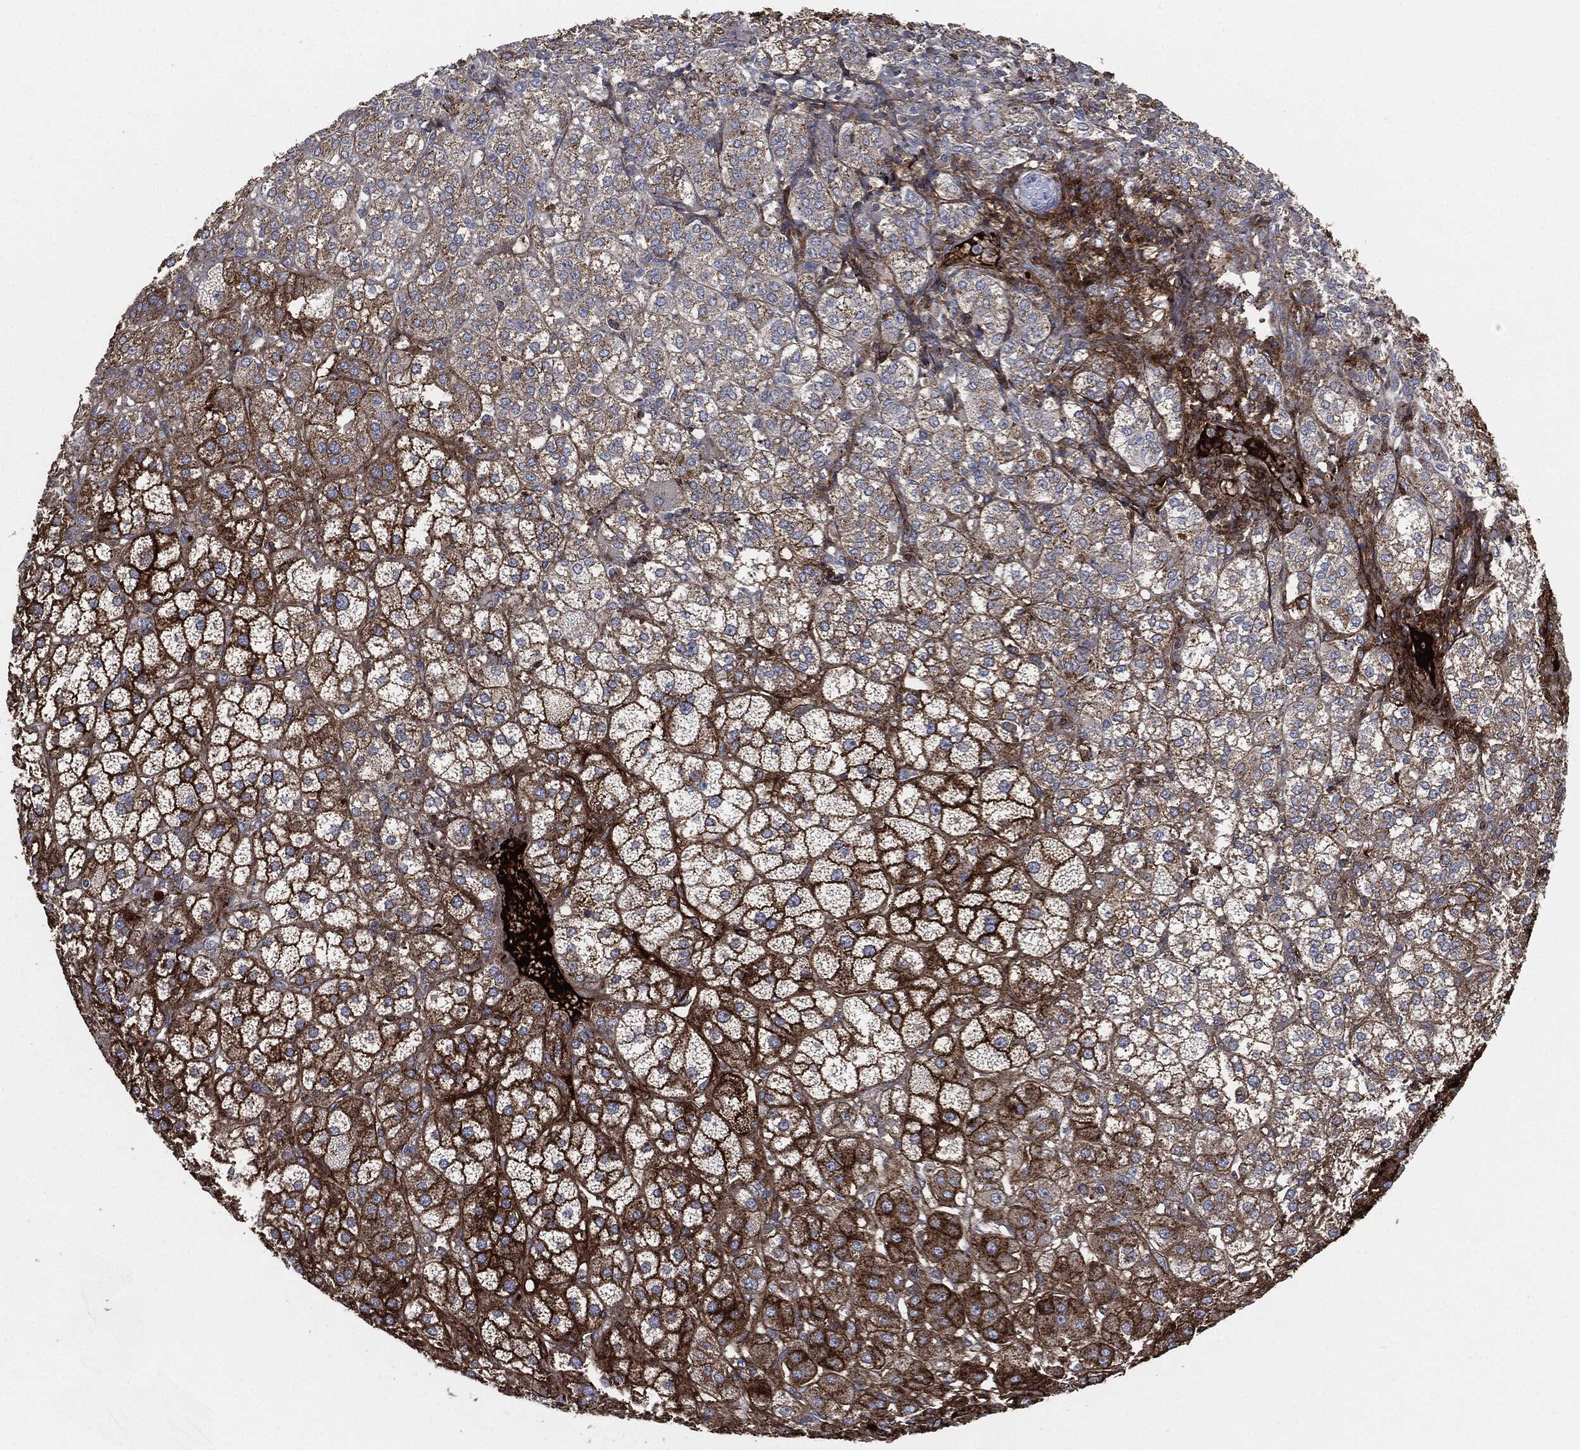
{"staining": {"intensity": "strong", "quantity": ">75%", "location": "cytoplasmic/membranous"}, "tissue": "adrenal gland", "cell_type": "Glandular cells", "image_type": "normal", "snomed": [{"axis": "morphology", "description": "Normal tissue, NOS"}, {"axis": "topography", "description": "Adrenal gland"}], "caption": "Immunohistochemistry (IHC) photomicrograph of unremarkable adrenal gland: adrenal gland stained using immunohistochemistry reveals high levels of strong protein expression localized specifically in the cytoplasmic/membranous of glandular cells, appearing as a cytoplasmic/membranous brown color.", "gene": "APOB", "patient": {"sex": "male", "age": 70}}